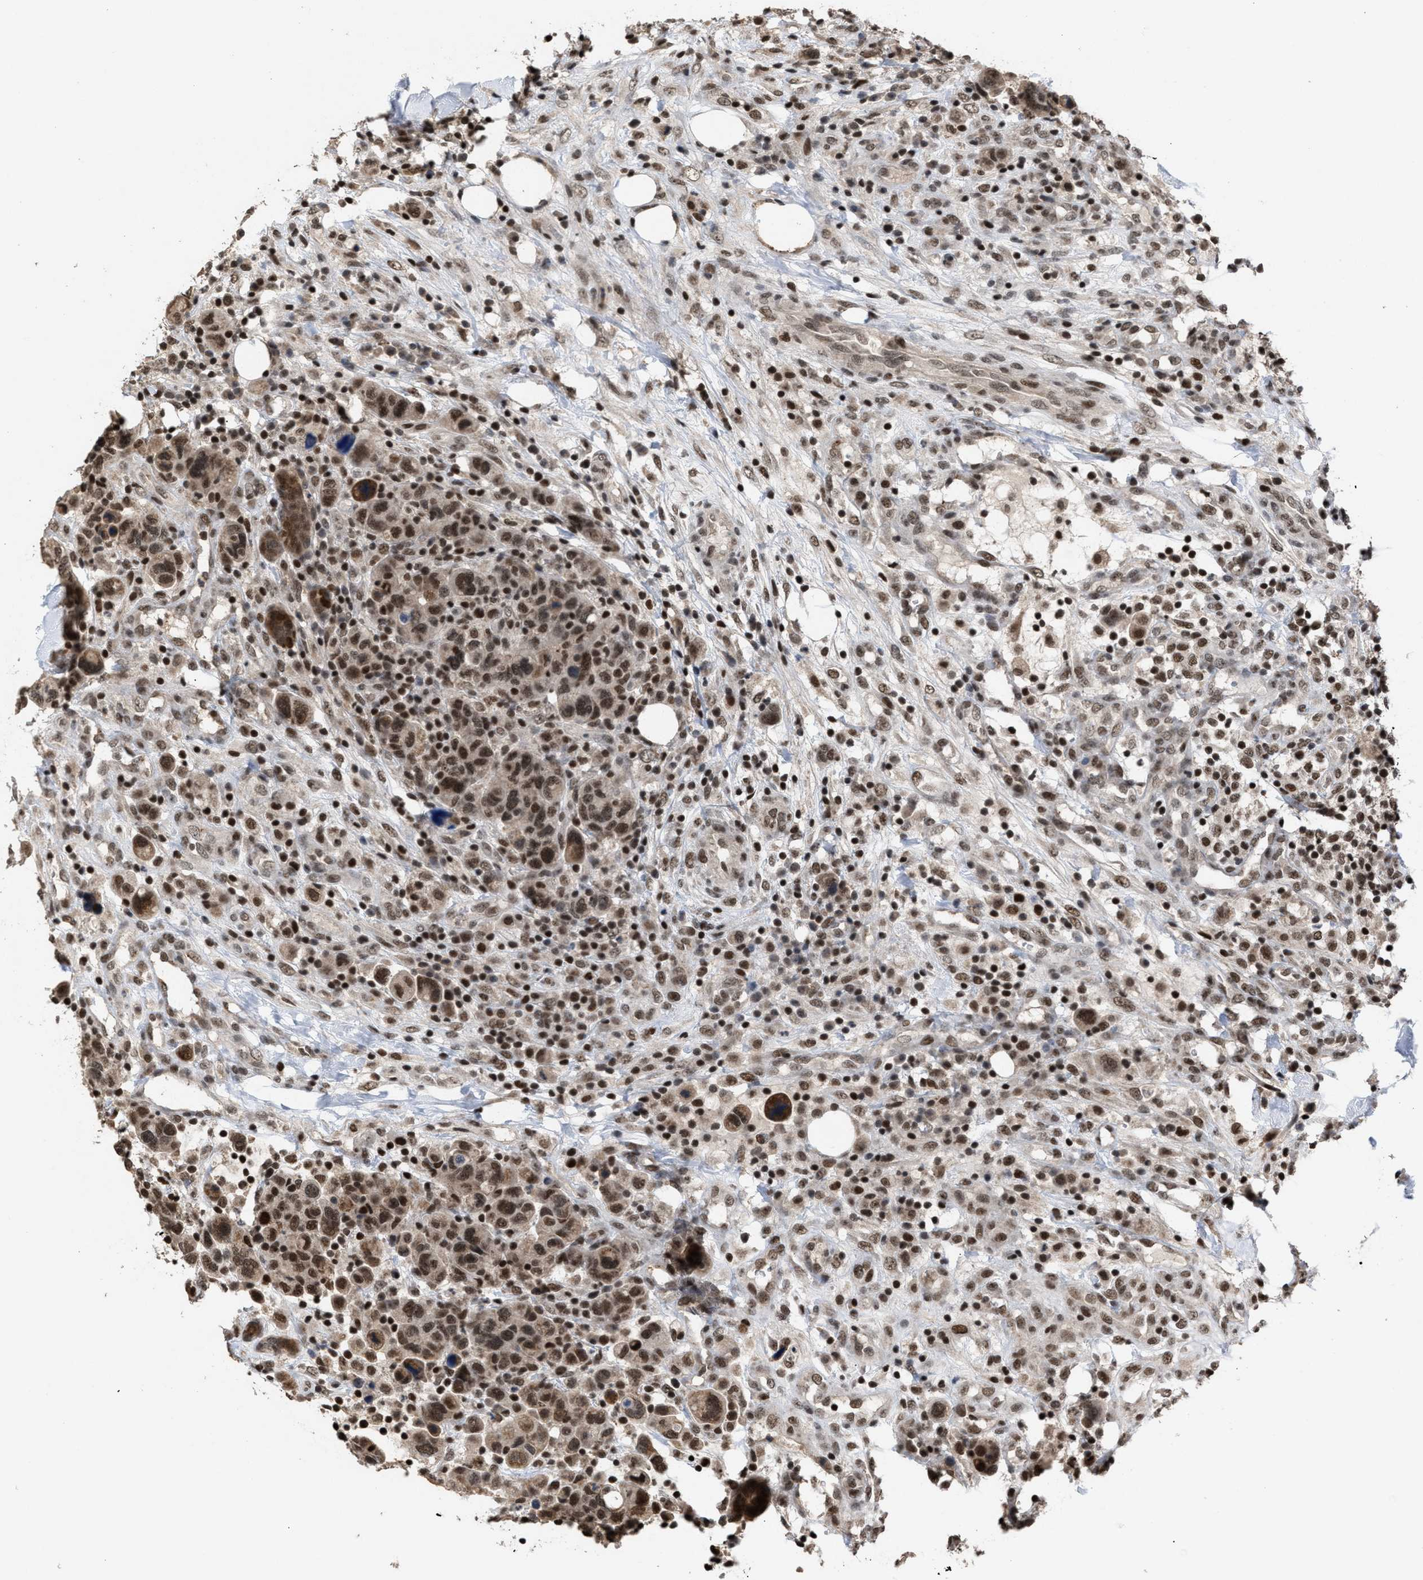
{"staining": {"intensity": "weak", "quantity": ">75%", "location": "nuclear"}, "tissue": "breast cancer", "cell_type": "Tumor cells", "image_type": "cancer", "snomed": [{"axis": "morphology", "description": "Duct carcinoma"}, {"axis": "topography", "description": "Breast"}], "caption": "Breast intraductal carcinoma stained with a protein marker demonstrates weak staining in tumor cells.", "gene": "C9orf78", "patient": {"sex": "female", "age": 37}}